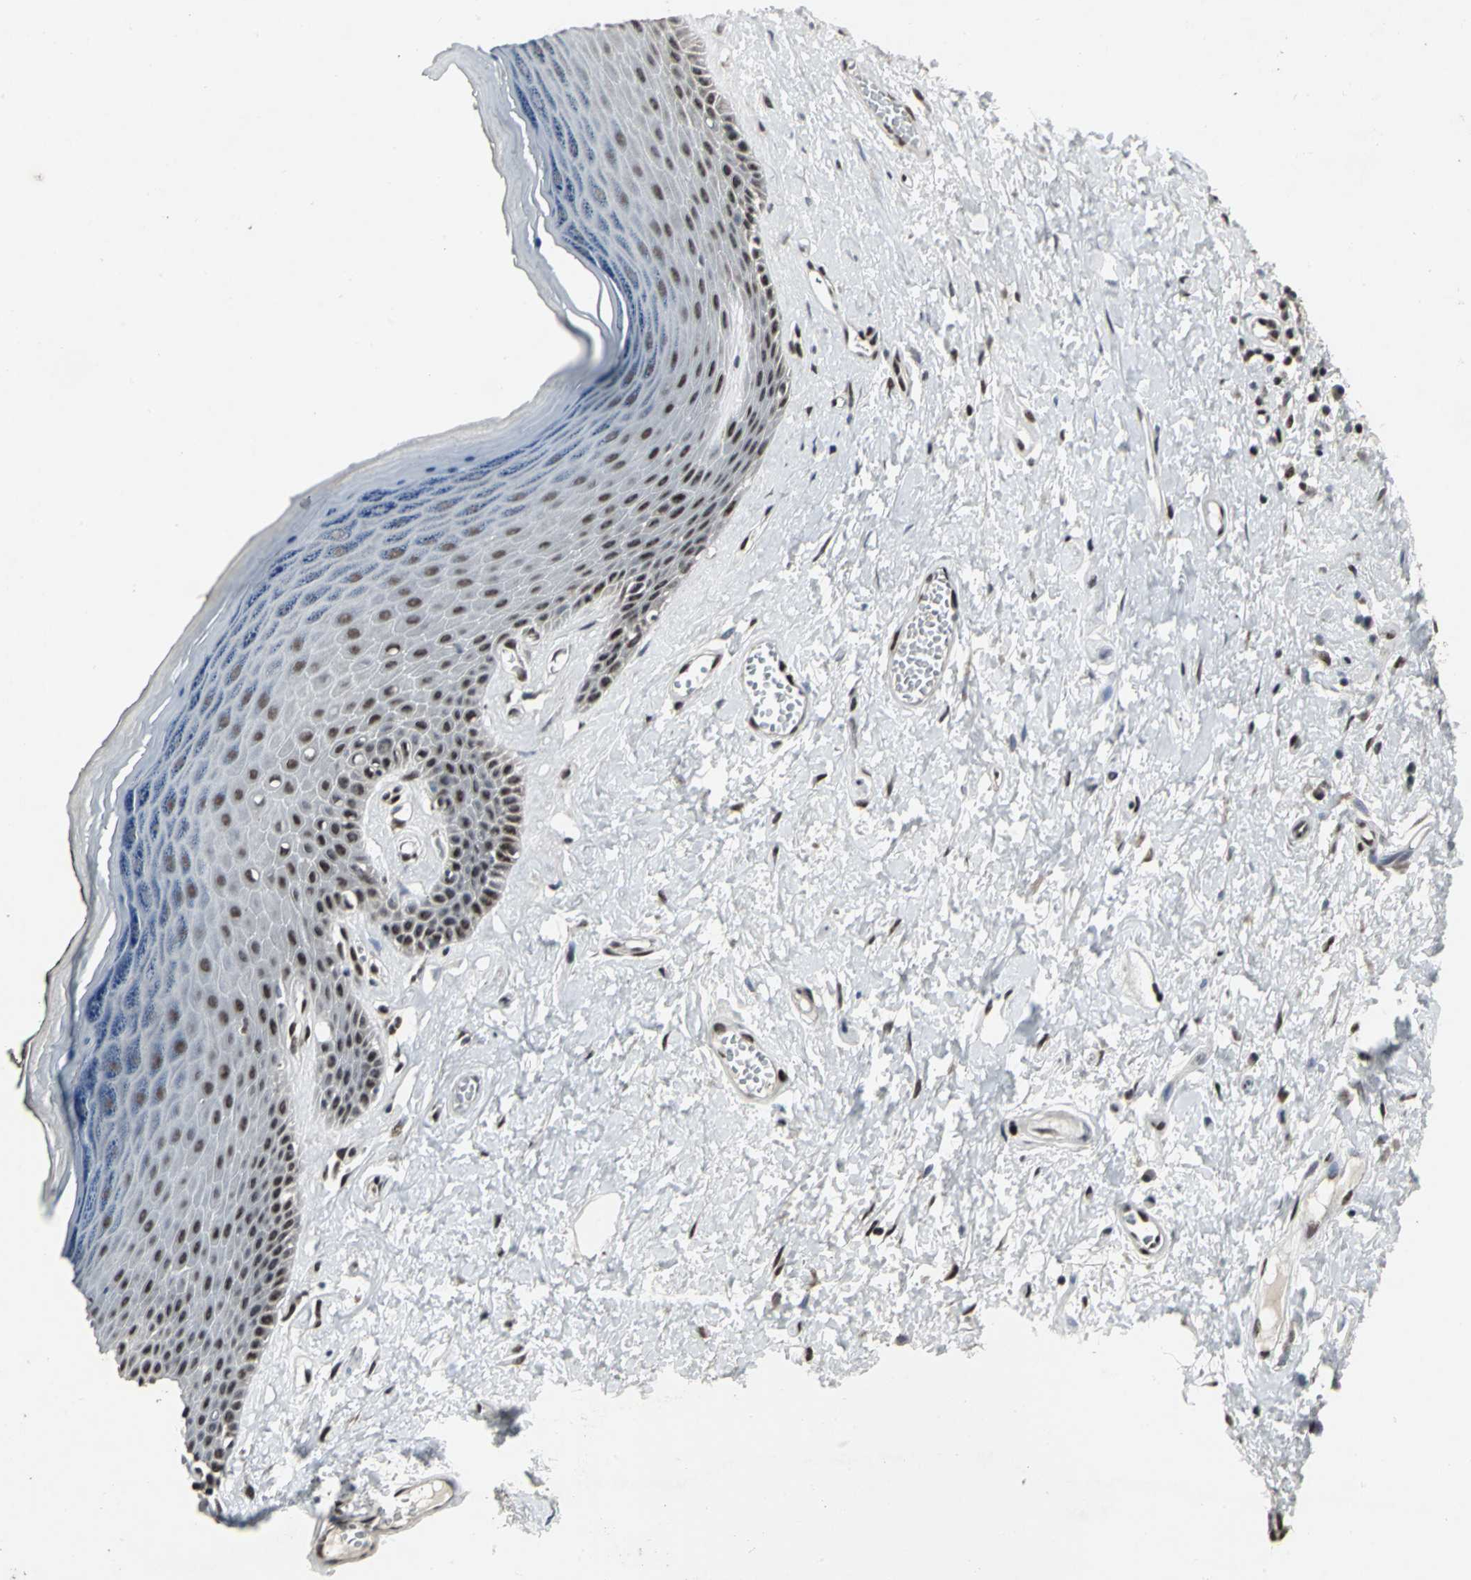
{"staining": {"intensity": "moderate", "quantity": "25%-75%", "location": "nuclear"}, "tissue": "skin", "cell_type": "Epidermal cells", "image_type": "normal", "snomed": [{"axis": "morphology", "description": "Normal tissue, NOS"}, {"axis": "morphology", "description": "Inflammation, NOS"}, {"axis": "topography", "description": "Vulva"}], "caption": "Moderate nuclear positivity for a protein is present in about 25%-75% of epidermal cells of benign skin using immunohistochemistry (IHC).", "gene": "SRF", "patient": {"sex": "female", "age": 84}}